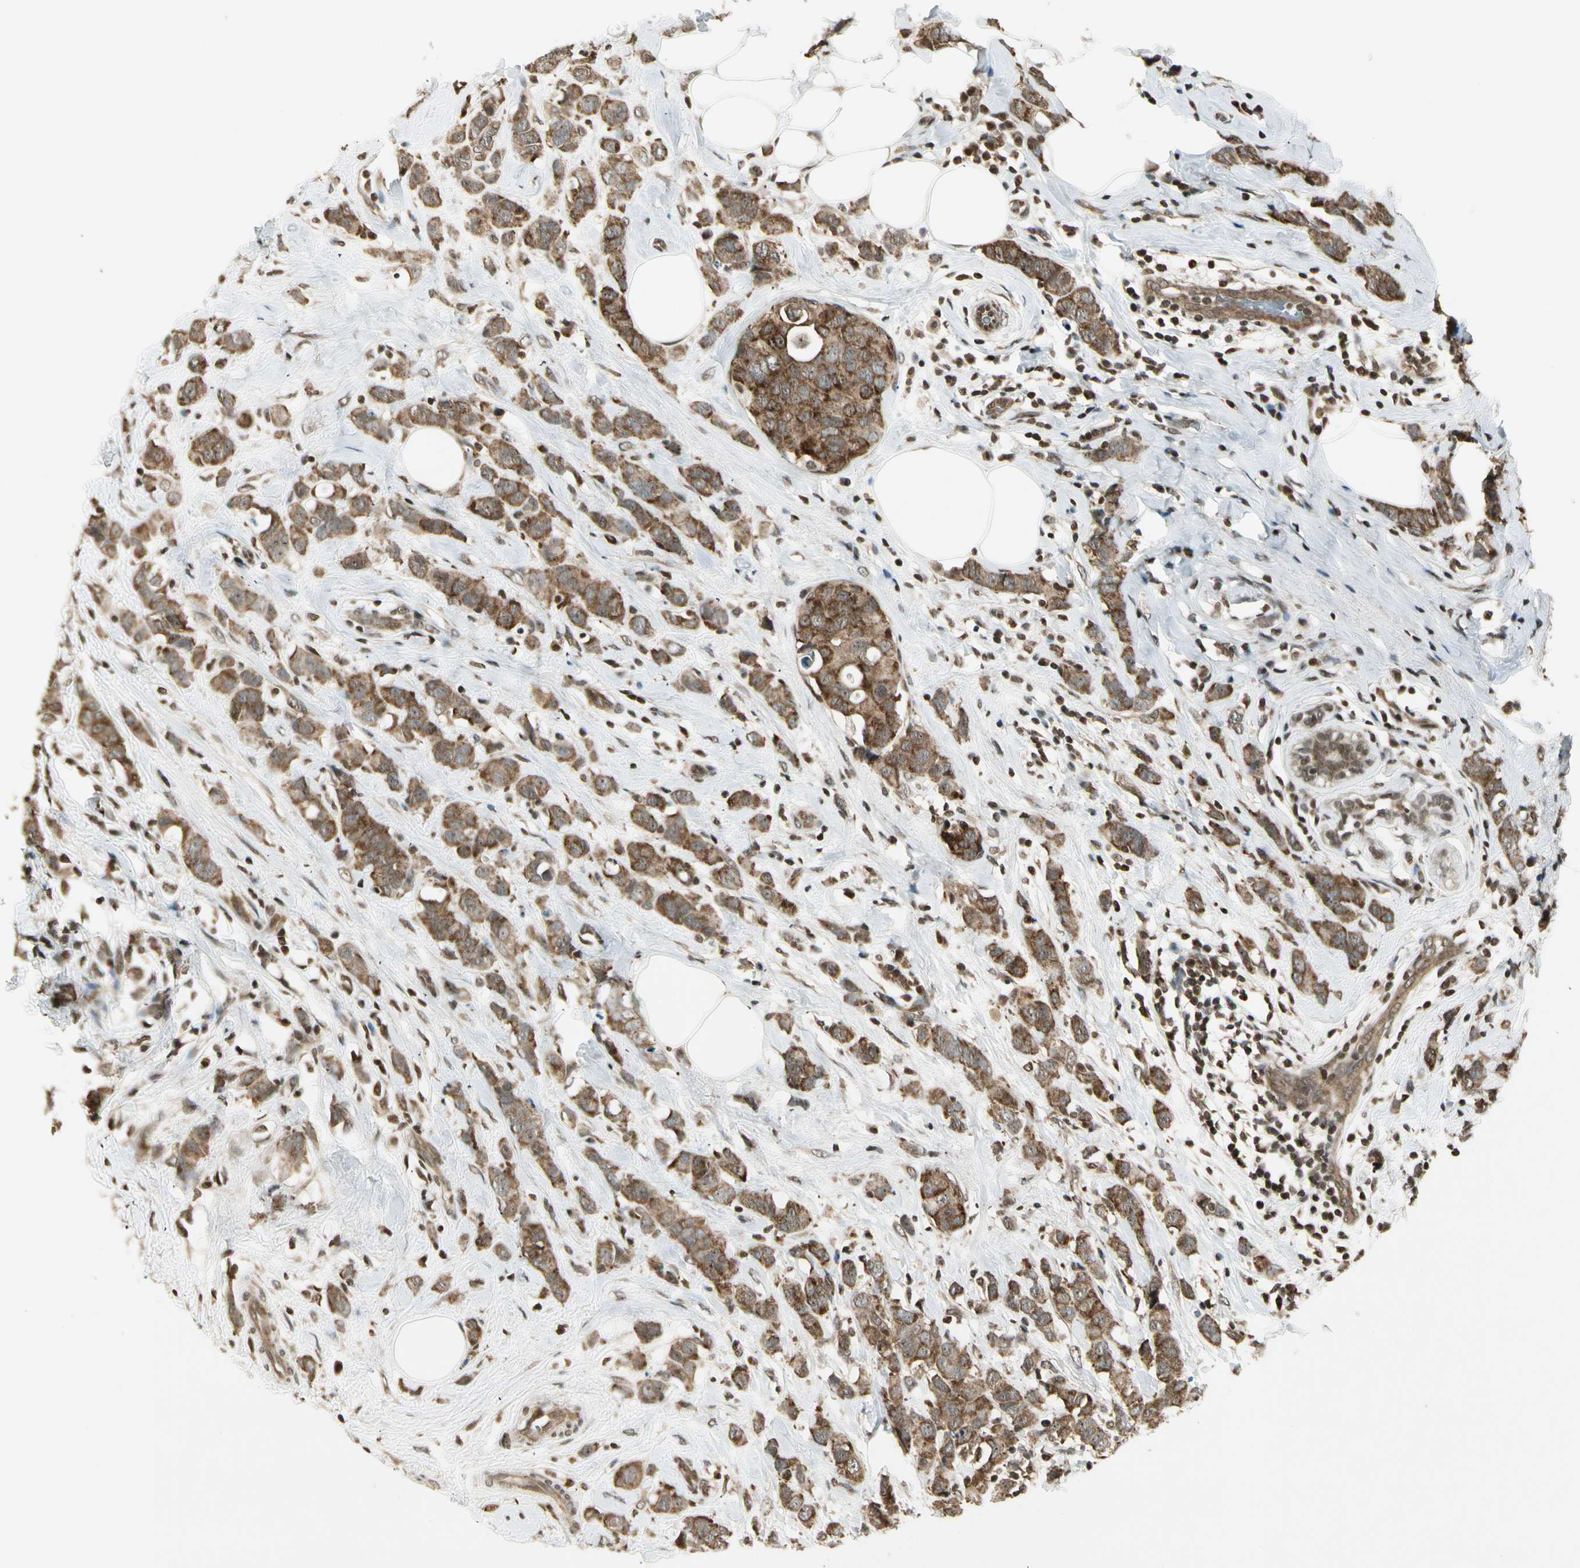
{"staining": {"intensity": "moderate", "quantity": "25%-75%", "location": "cytoplasmic/membranous"}, "tissue": "breast cancer", "cell_type": "Tumor cells", "image_type": "cancer", "snomed": [{"axis": "morphology", "description": "Normal tissue, NOS"}, {"axis": "morphology", "description": "Duct carcinoma"}, {"axis": "topography", "description": "Breast"}], "caption": "High-power microscopy captured an immunohistochemistry (IHC) image of breast cancer (intraductal carcinoma), revealing moderate cytoplasmic/membranous expression in about 25%-75% of tumor cells.", "gene": "SMN2", "patient": {"sex": "female", "age": 50}}